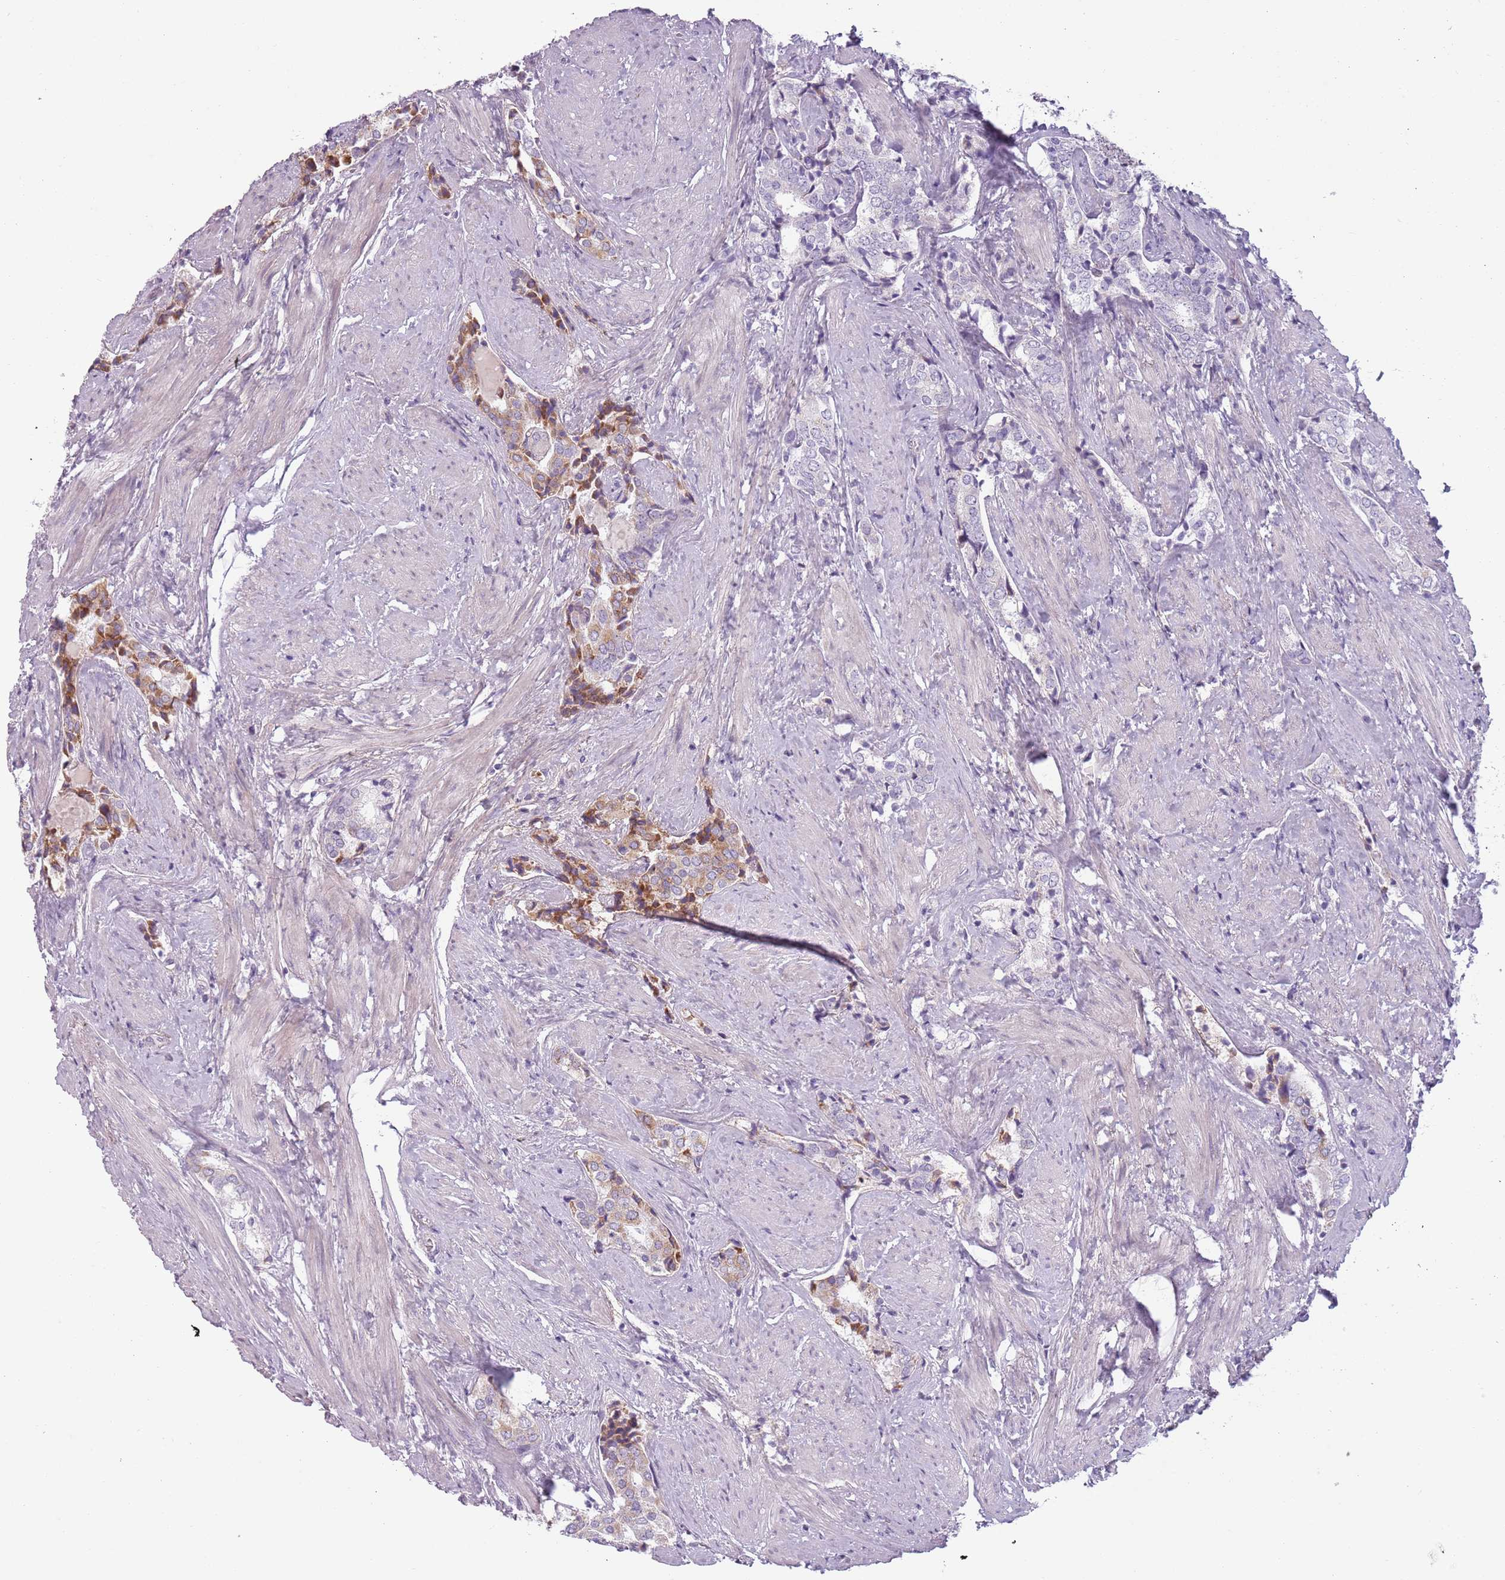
{"staining": {"intensity": "moderate", "quantity": "25%-75%", "location": "cytoplasmic/membranous"}, "tissue": "prostate cancer", "cell_type": "Tumor cells", "image_type": "cancer", "snomed": [{"axis": "morphology", "description": "Adenocarcinoma, High grade"}, {"axis": "topography", "description": "Prostate"}], "caption": "Moderate cytoplasmic/membranous protein expression is appreciated in approximately 25%-75% of tumor cells in prostate cancer. (Brightfield microscopy of DAB IHC at high magnification).", "gene": "MEGF8", "patient": {"sex": "male", "age": 71}}